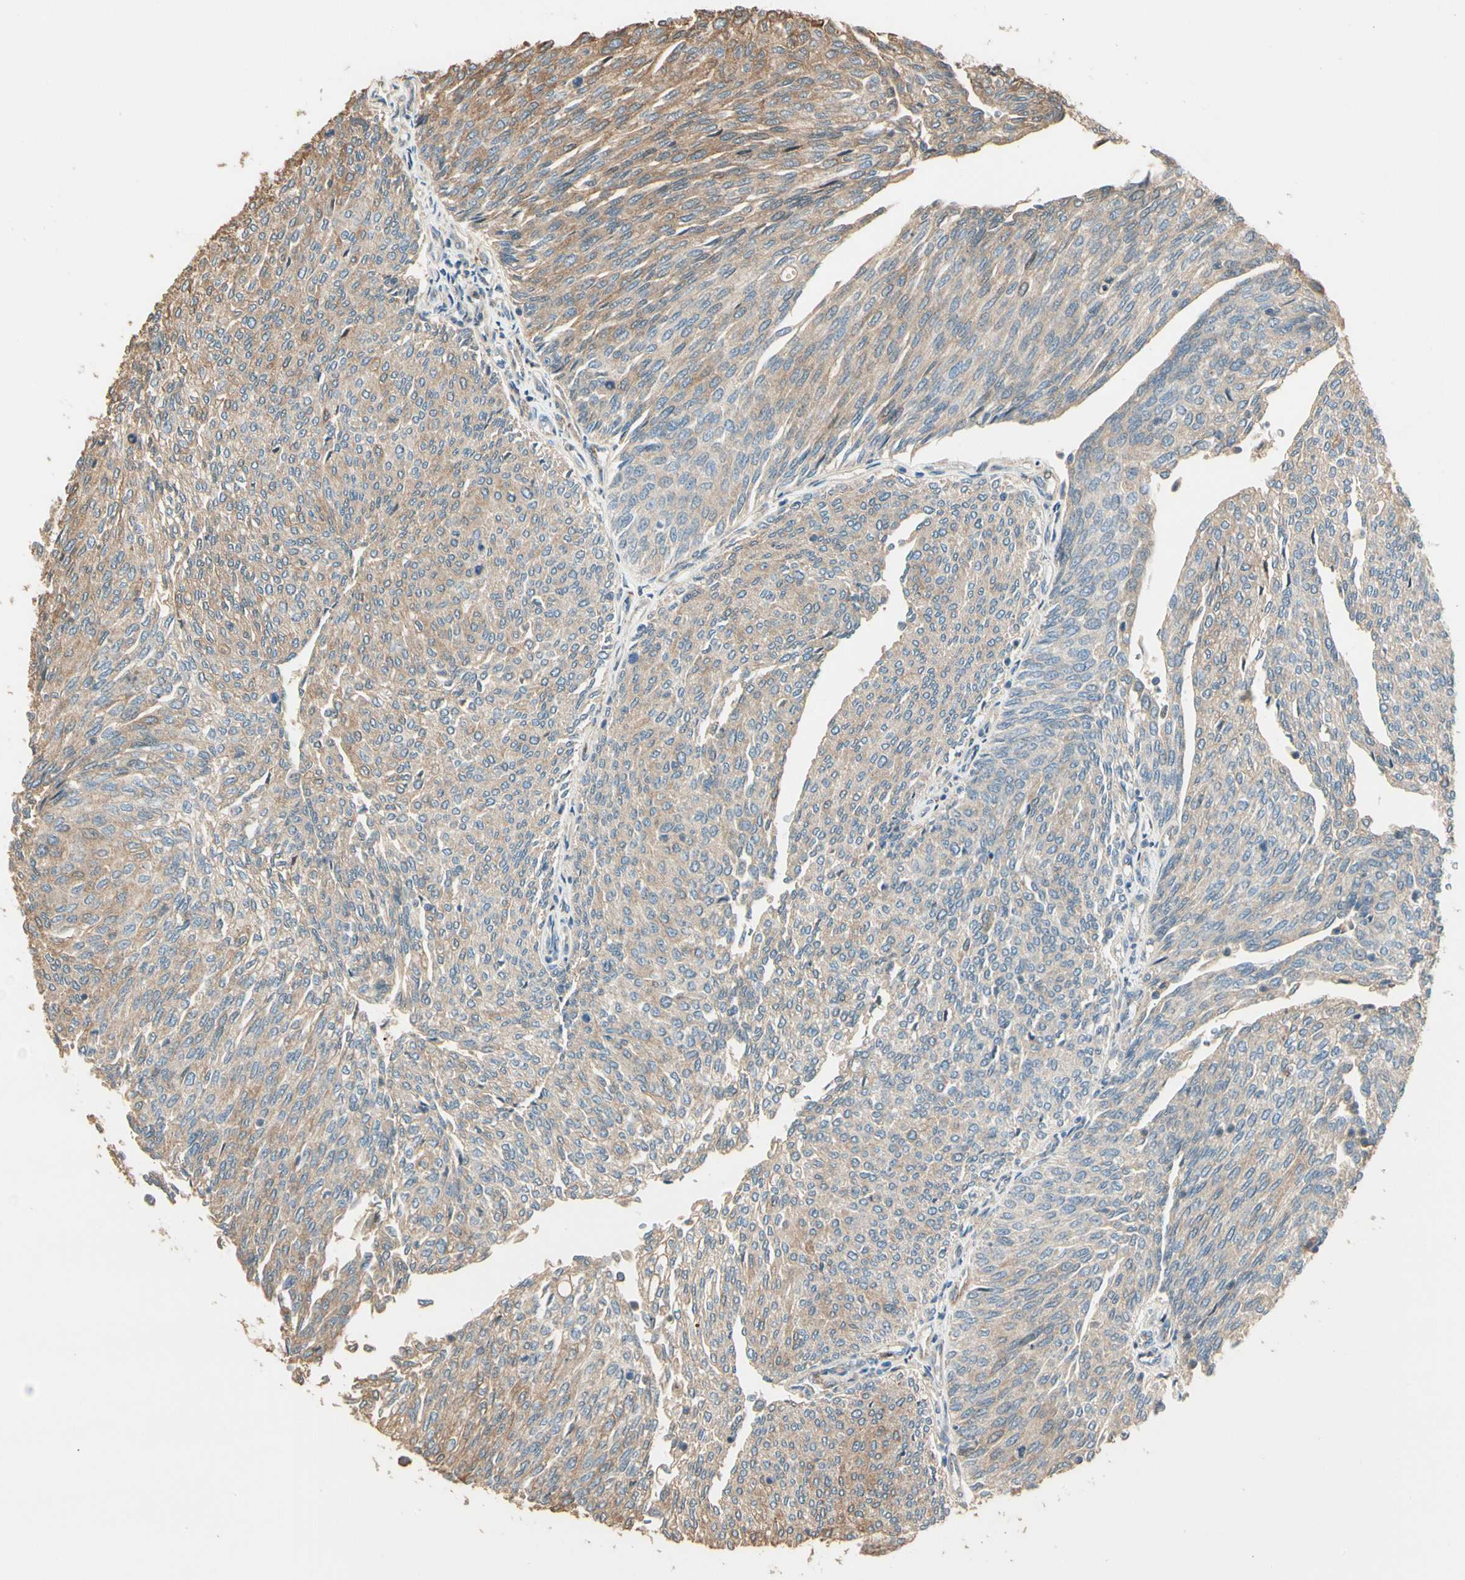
{"staining": {"intensity": "weak", "quantity": ">75%", "location": "cytoplasmic/membranous"}, "tissue": "urothelial cancer", "cell_type": "Tumor cells", "image_type": "cancer", "snomed": [{"axis": "morphology", "description": "Urothelial carcinoma, Low grade"}, {"axis": "topography", "description": "Urinary bladder"}], "caption": "Immunohistochemistry histopathology image of neoplastic tissue: urothelial carcinoma (low-grade) stained using immunohistochemistry (IHC) displays low levels of weak protein expression localized specifically in the cytoplasmic/membranous of tumor cells, appearing as a cytoplasmic/membranous brown color.", "gene": "CDH6", "patient": {"sex": "female", "age": 79}}